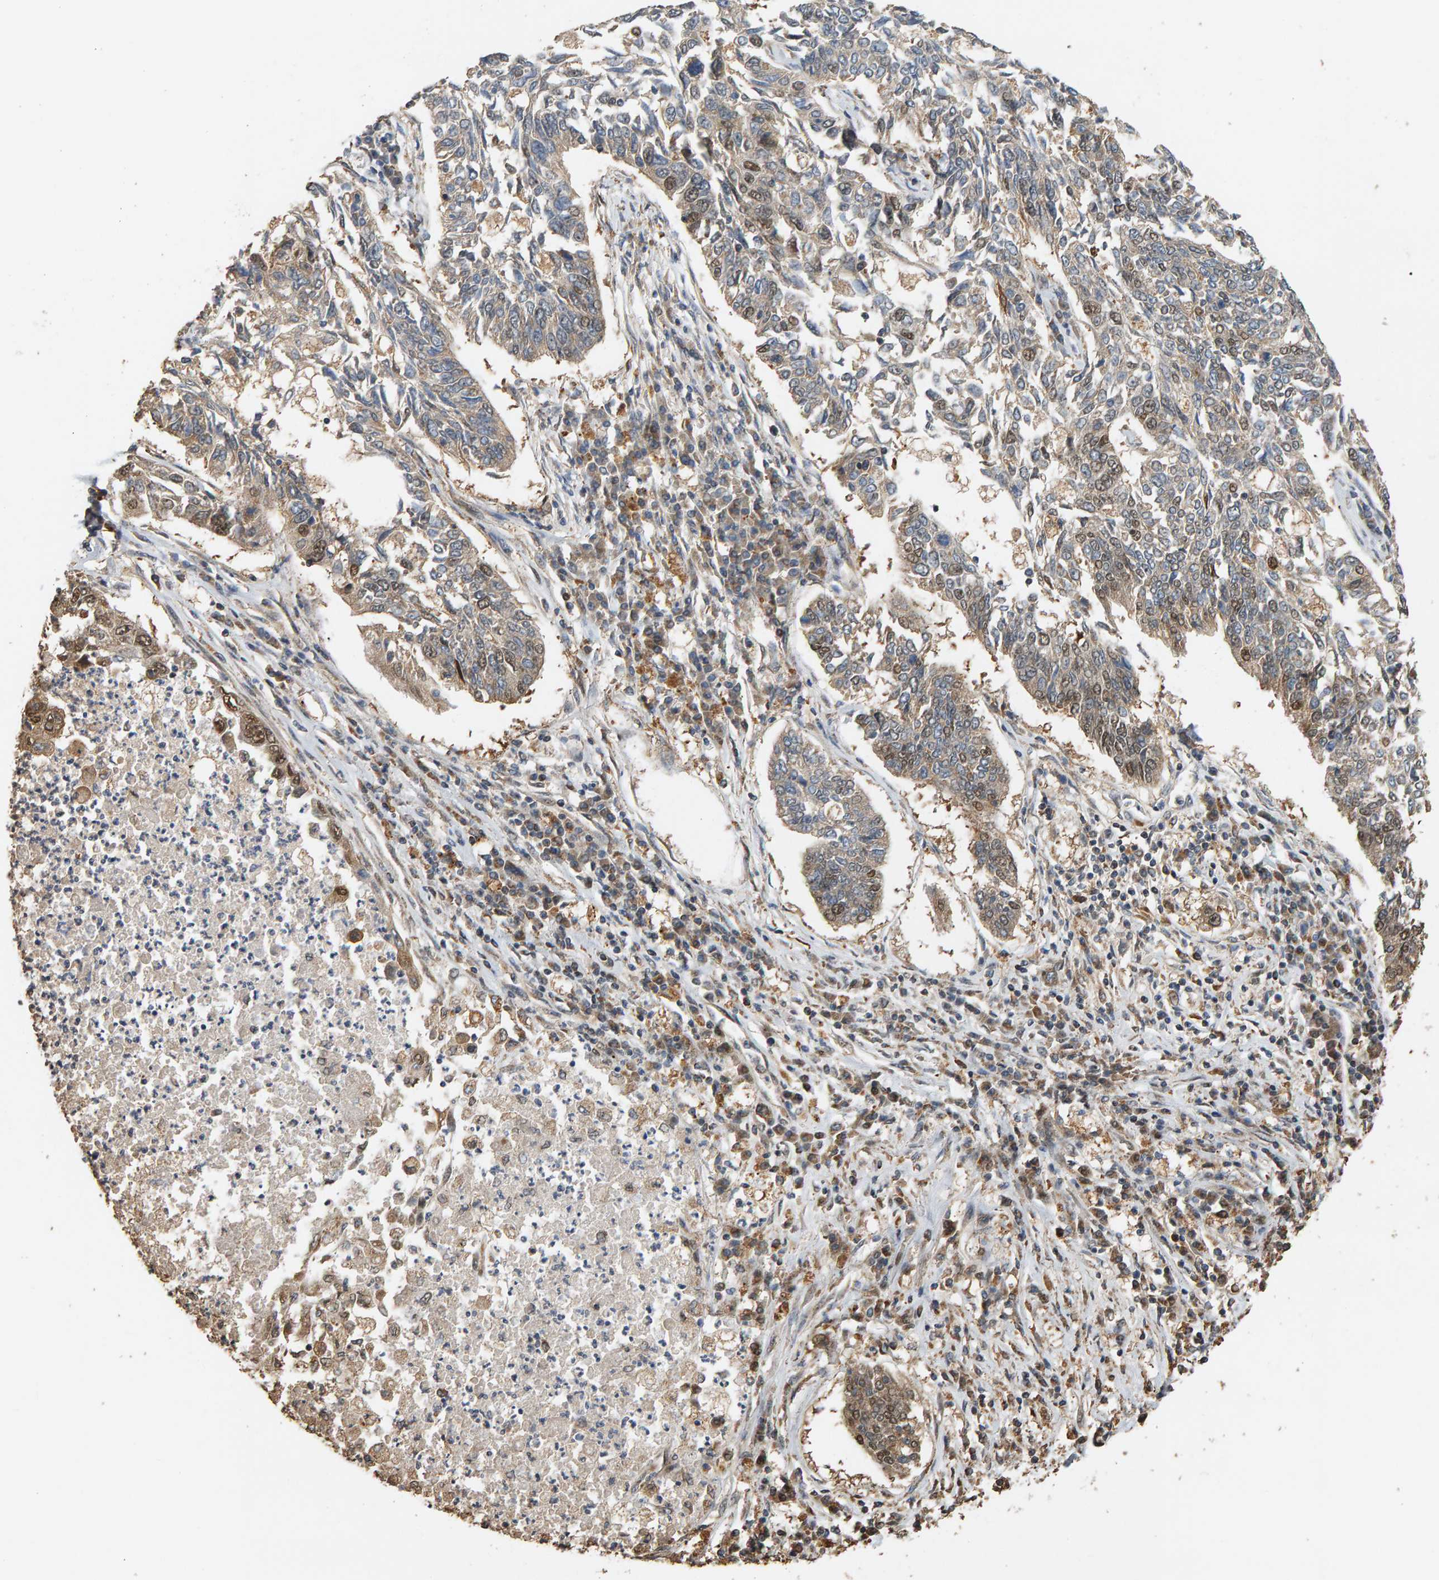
{"staining": {"intensity": "weak", "quantity": "25%-75%", "location": "cytoplasmic/membranous,nuclear"}, "tissue": "lung cancer", "cell_type": "Tumor cells", "image_type": "cancer", "snomed": [{"axis": "morphology", "description": "Normal tissue, NOS"}, {"axis": "morphology", "description": "Squamous cell carcinoma, NOS"}, {"axis": "topography", "description": "Cartilage tissue"}, {"axis": "topography", "description": "Bronchus"}, {"axis": "topography", "description": "Lung"}], "caption": "This micrograph shows immunohistochemistry staining of lung squamous cell carcinoma, with low weak cytoplasmic/membranous and nuclear staining in approximately 25%-75% of tumor cells.", "gene": "GSTK1", "patient": {"sex": "female", "age": 49}}